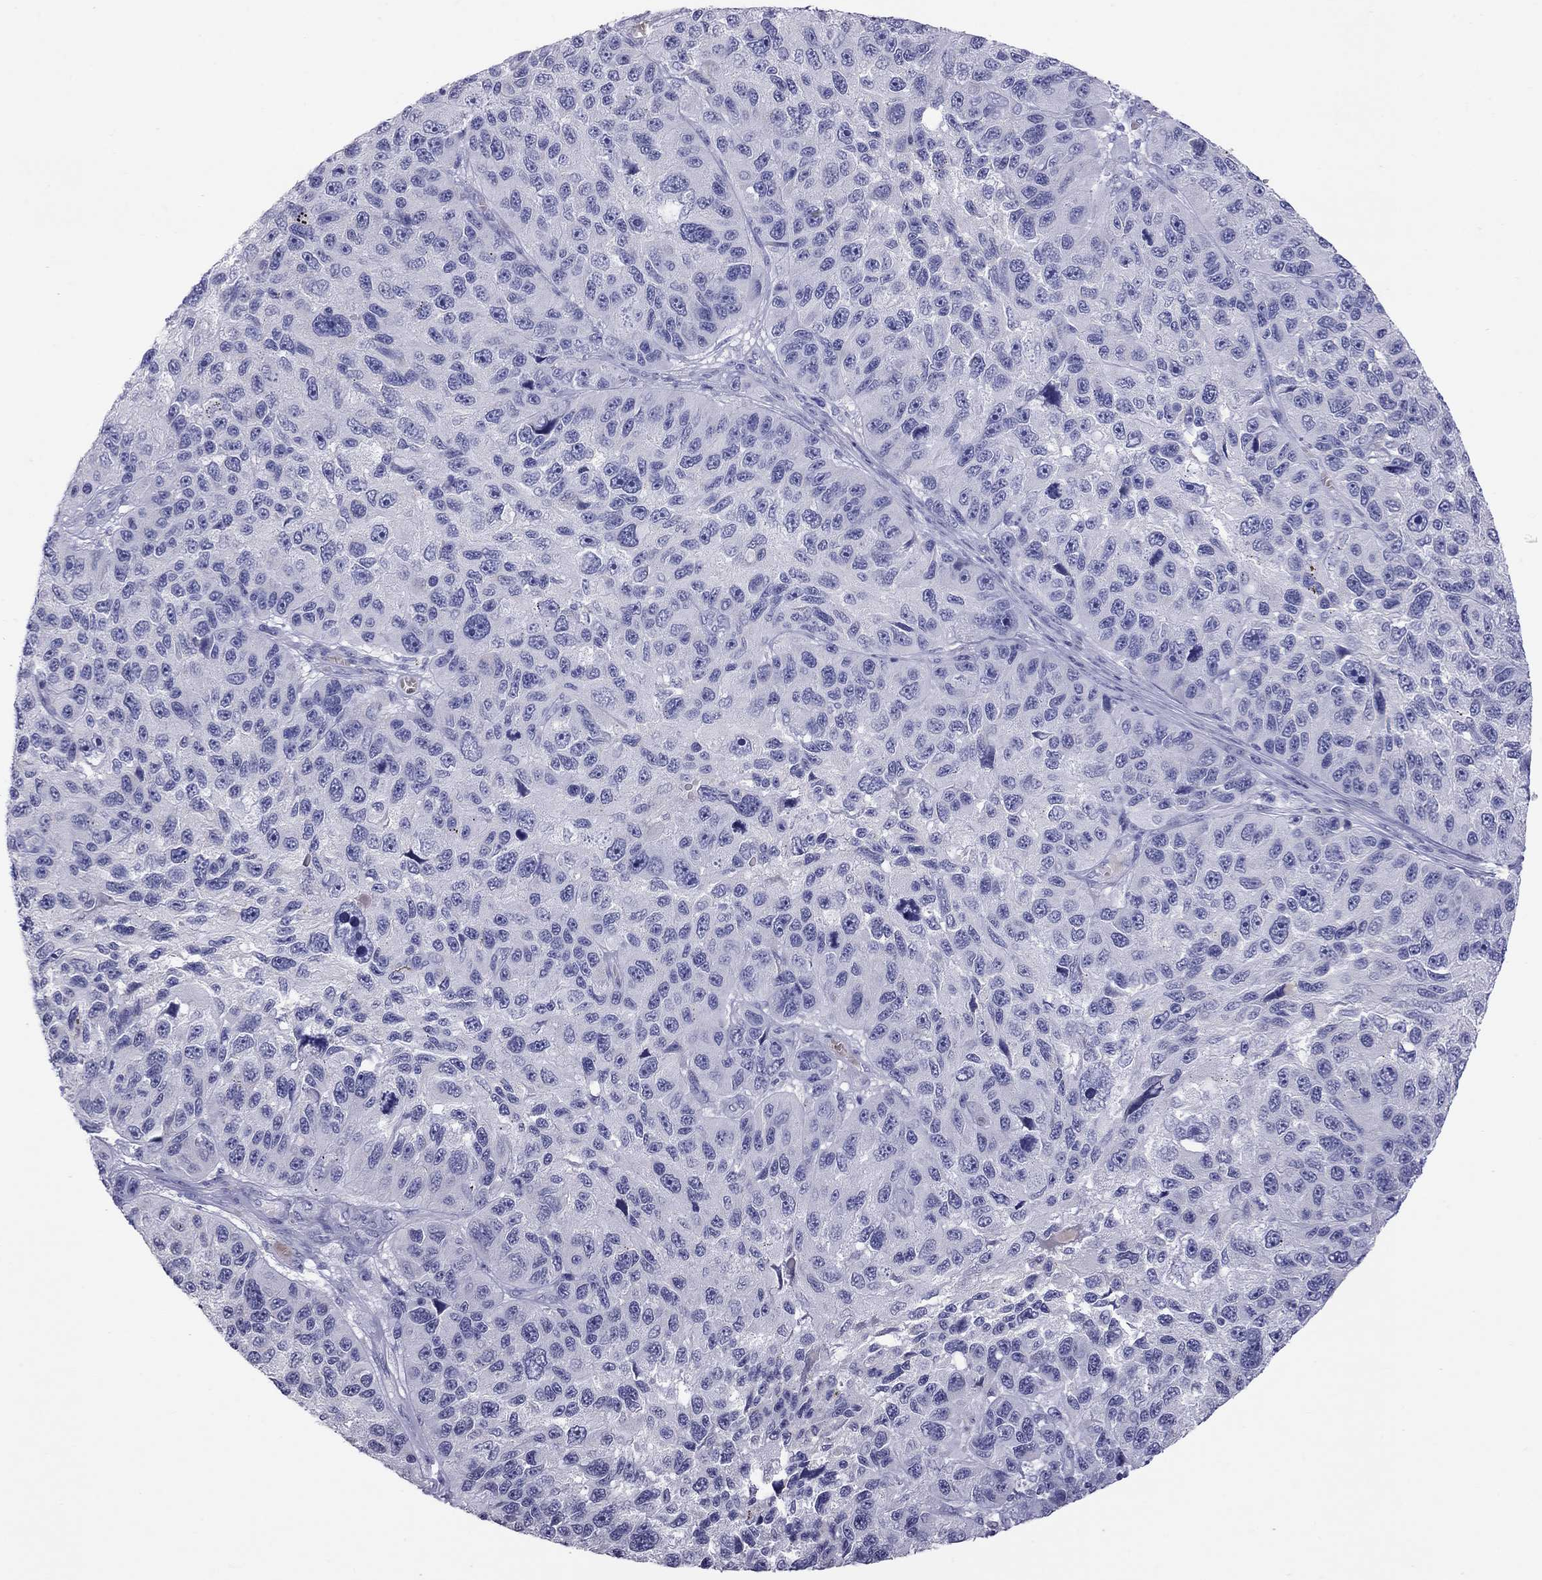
{"staining": {"intensity": "negative", "quantity": "none", "location": "none"}, "tissue": "melanoma", "cell_type": "Tumor cells", "image_type": "cancer", "snomed": [{"axis": "morphology", "description": "Malignant melanoma, NOS"}, {"axis": "topography", "description": "Skin"}], "caption": "Human melanoma stained for a protein using immunohistochemistry demonstrates no positivity in tumor cells.", "gene": "MUC16", "patient": {"sex": "male", "age": 53}}